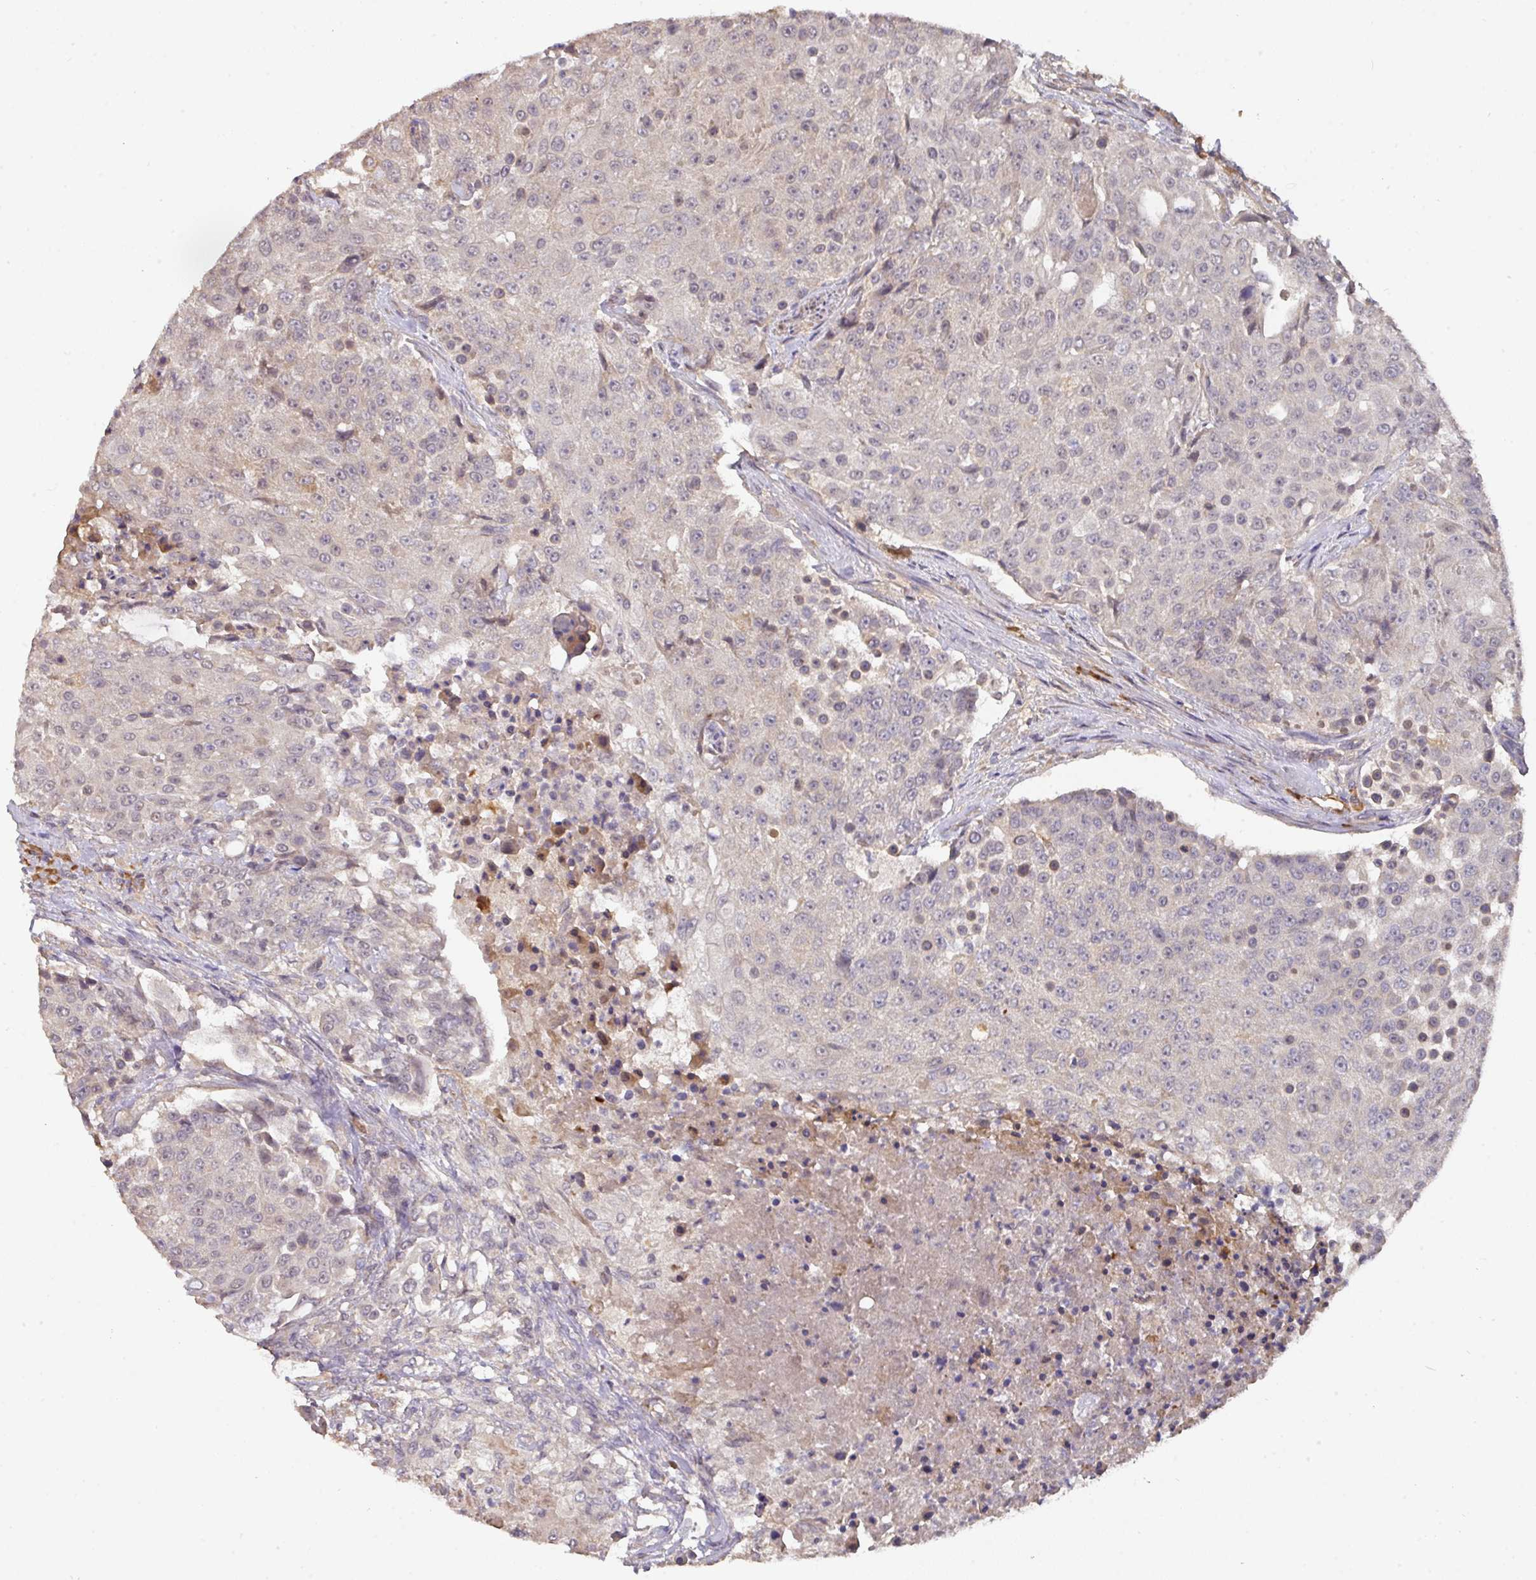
{"staining": {"intensity": "negative", "quantity": "none", "location": "none"}, "tissue": "urothelial cancer", "cell_type": "Tumor cells", "image_type": "cancer", "snomed": [{"axis": "morphology", "description": "Urothelial carcinoma, High grade"}, {"axis": "topography", "description": "Urinary bladder"}], "caption": "DAB (3,3'-diaminobenzidine) immunohistochemical staining of human urothelial cancer reveals no significant staining in tumor cells.", "gene": "ACVR2B", "patient": {"sex": "female", "age": 63}}